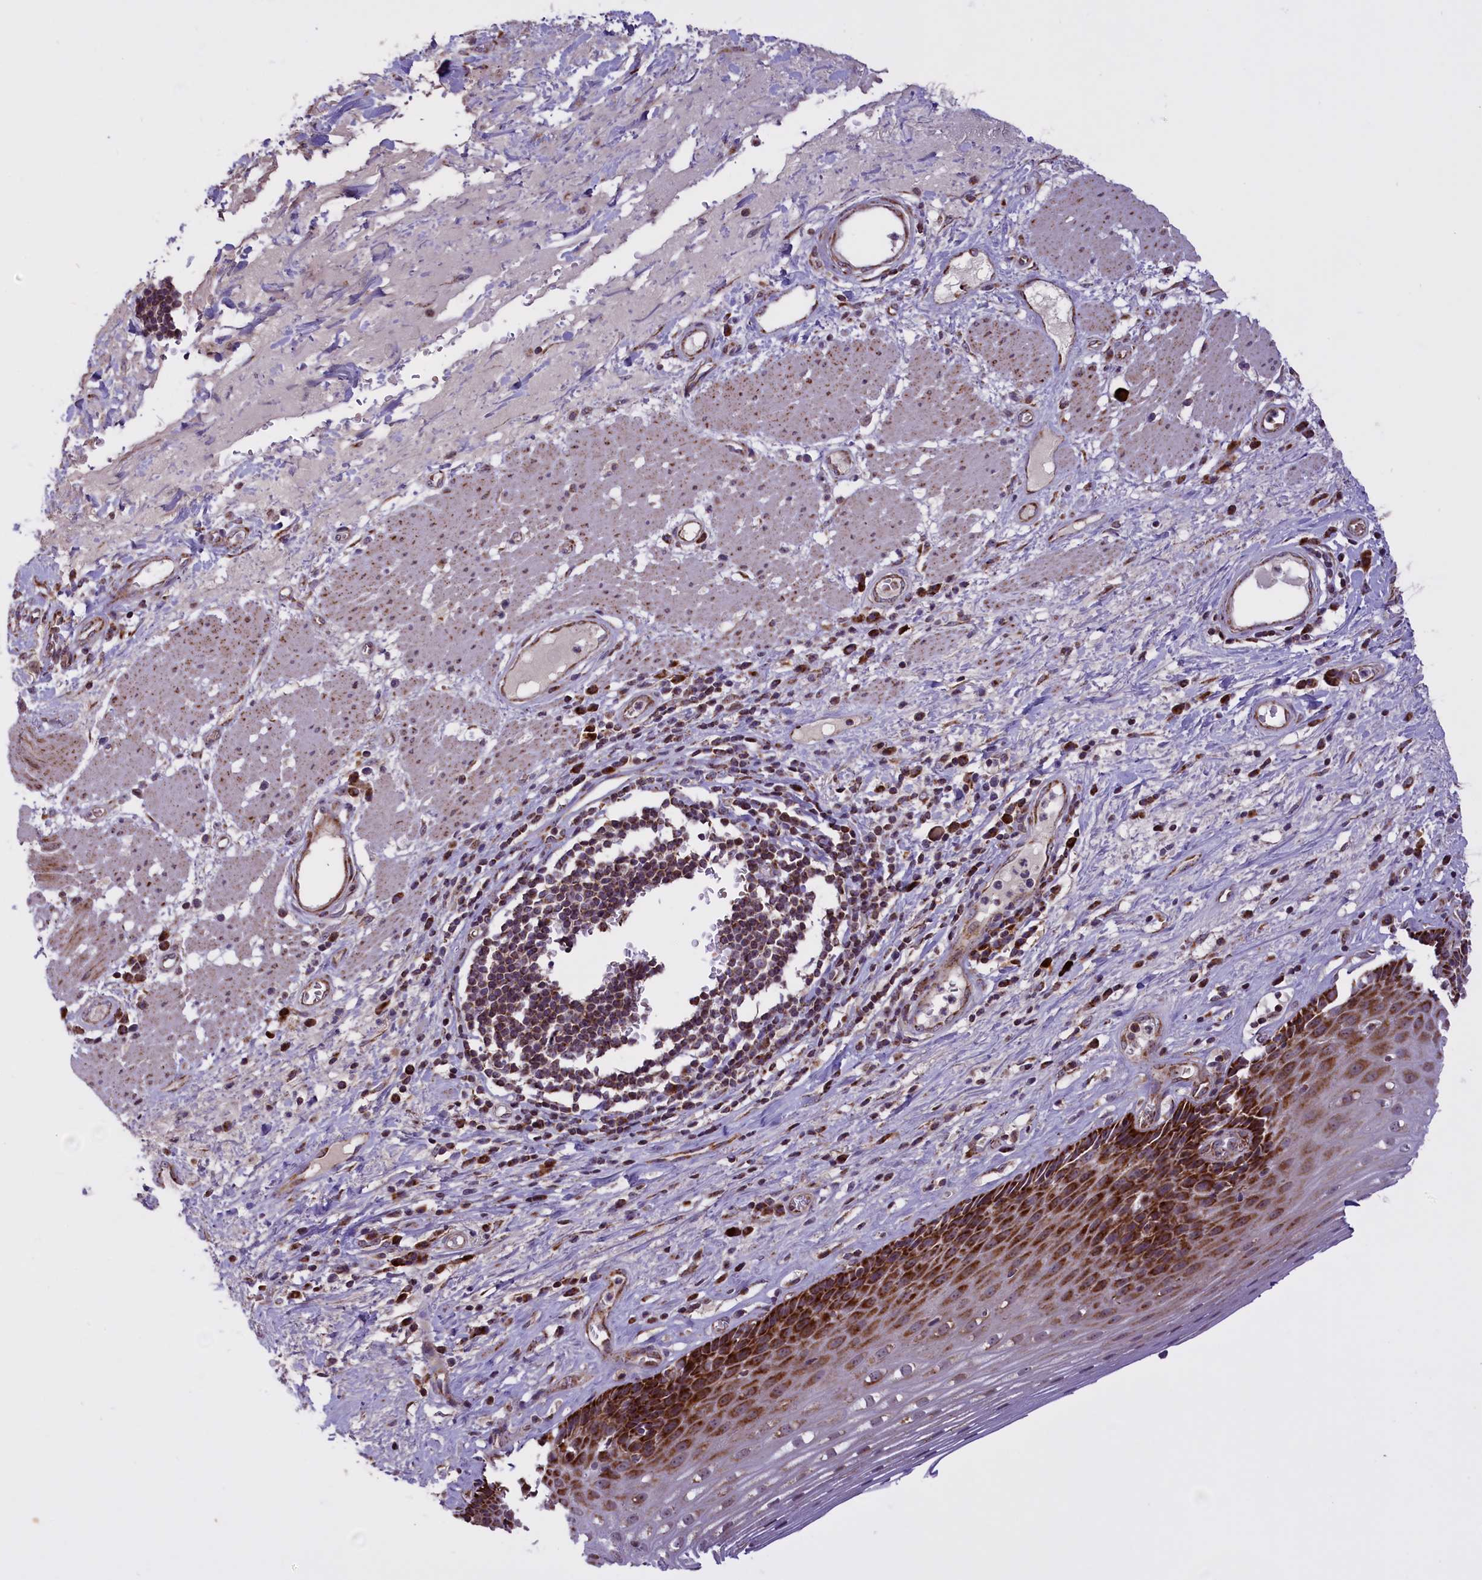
{"staining": {"intensity": "strong", "quantity": "25%-75%", "location": "cytoplasmic/membranous"}, "tissue": "esophagus", "cell_type": "Squamous epithelial cells", "image_type": "normal", "snomed": [{"axis": "morphology", "description": "Normal tissue, NOS"}, {"axis": "topography", "description": "Esophagus"}], "caption": "DAB (3,3'-diaminobenzidine) immunohistochemical staining of unremarkable human esophagus displays strong cytoplasmic/membranous protein expression in approximately 25%-75% of squamous epithelial cells. Nuclei are stained in blue.", "gene": "NDUFS5", "patient": {"sex": "male", "age": 62}}